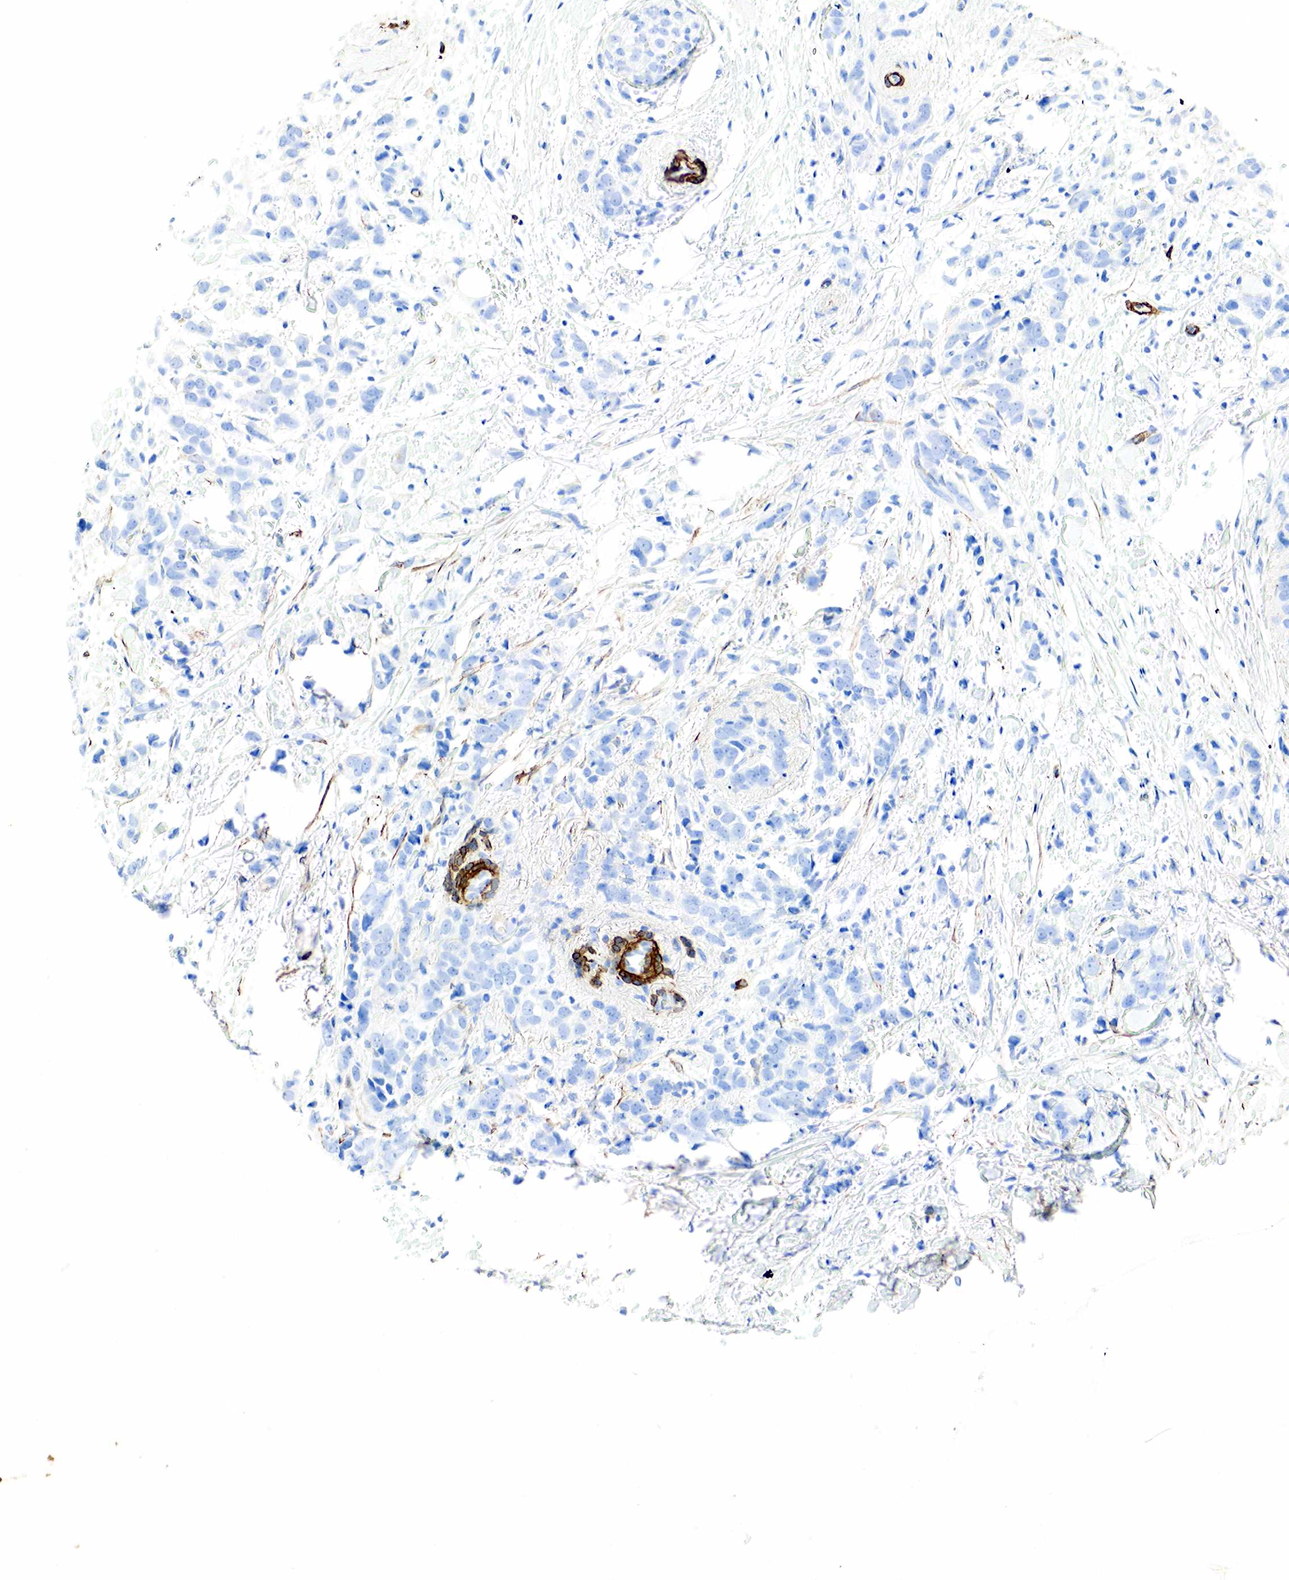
{"staining": {"intensity": "negative", "quantity": "none", "location": "none"}, "tissue": "breast cancer", "cell_type": "Tumor cells", "image_type": "cancer", "snomed": [{"axis": "morphology", "description": "Lobular carcinoma"}, {"axis": "topography", "description": "Breast"}], "caption": "High power microscopy image of an immunohistochemistry image of breast cancer, revealing no significant staining in tumor cells.", "gene": "ACTA1", "patient": {"sex": "female", "age": 57}}